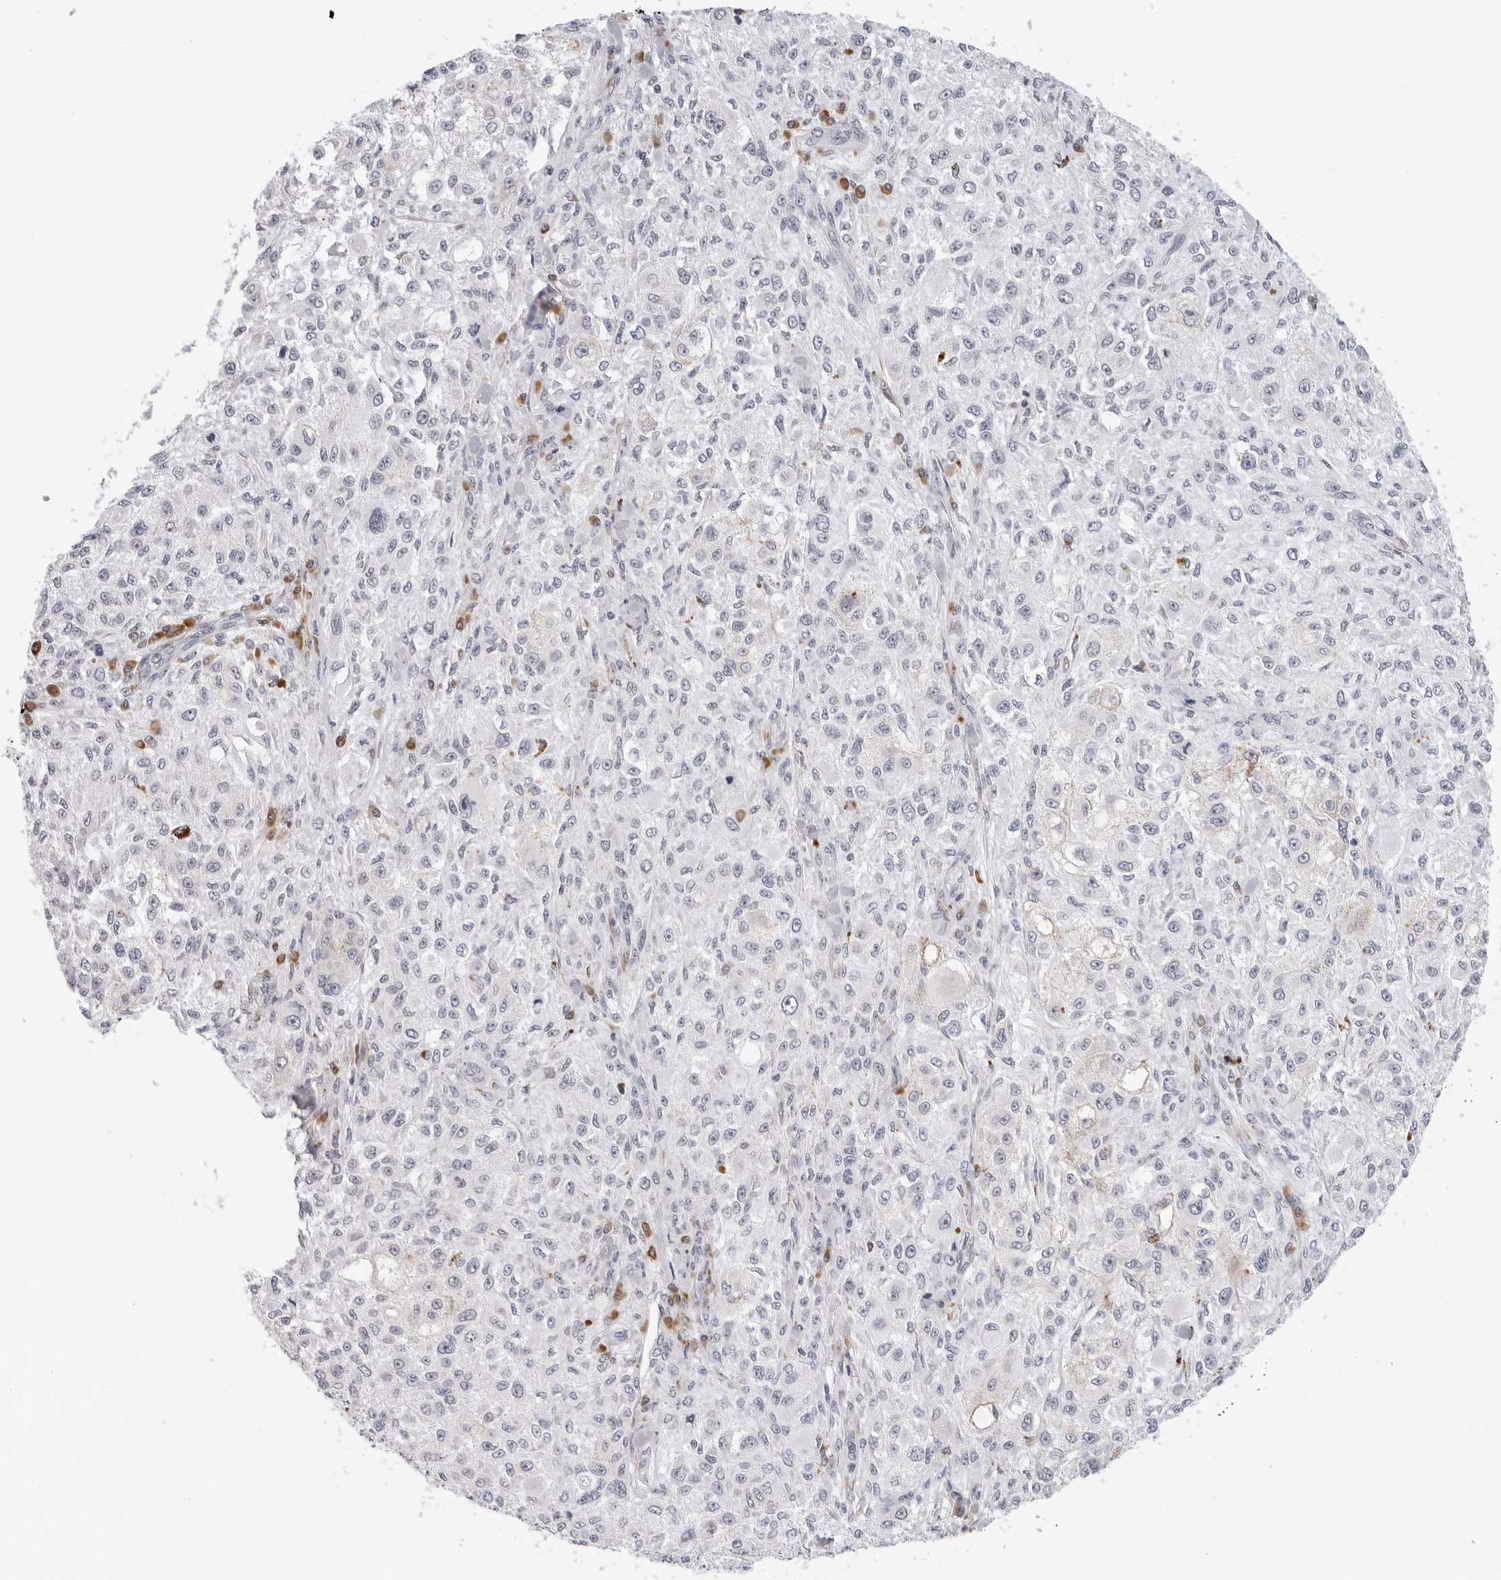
{"staining": {"intensity": "negative", "quantity": "none", "location": "none"}, "tissue": "melanoma", "cell_type": "Tumor cells", "image_type": "cancer", "snomed": [{"axis": "morphology", "description": "Necrosis, NOS"}, {"axis": "morphology", "description": "Malignant melanoma, NOS"}, {"axis": "topography", "description": "Skin"}], "caption": "Immunohistochemistry (IHC) photomicrograph of melanoma stained for a protein (brown), which shows no expression in tumor cells. (DAB (3,3'-diaminobenzidine) immunohistochemistry visualized using brightfield microscopy, high magnification).", "gene": "EDN2", "patient": {"sex": "female", "age": 87}}